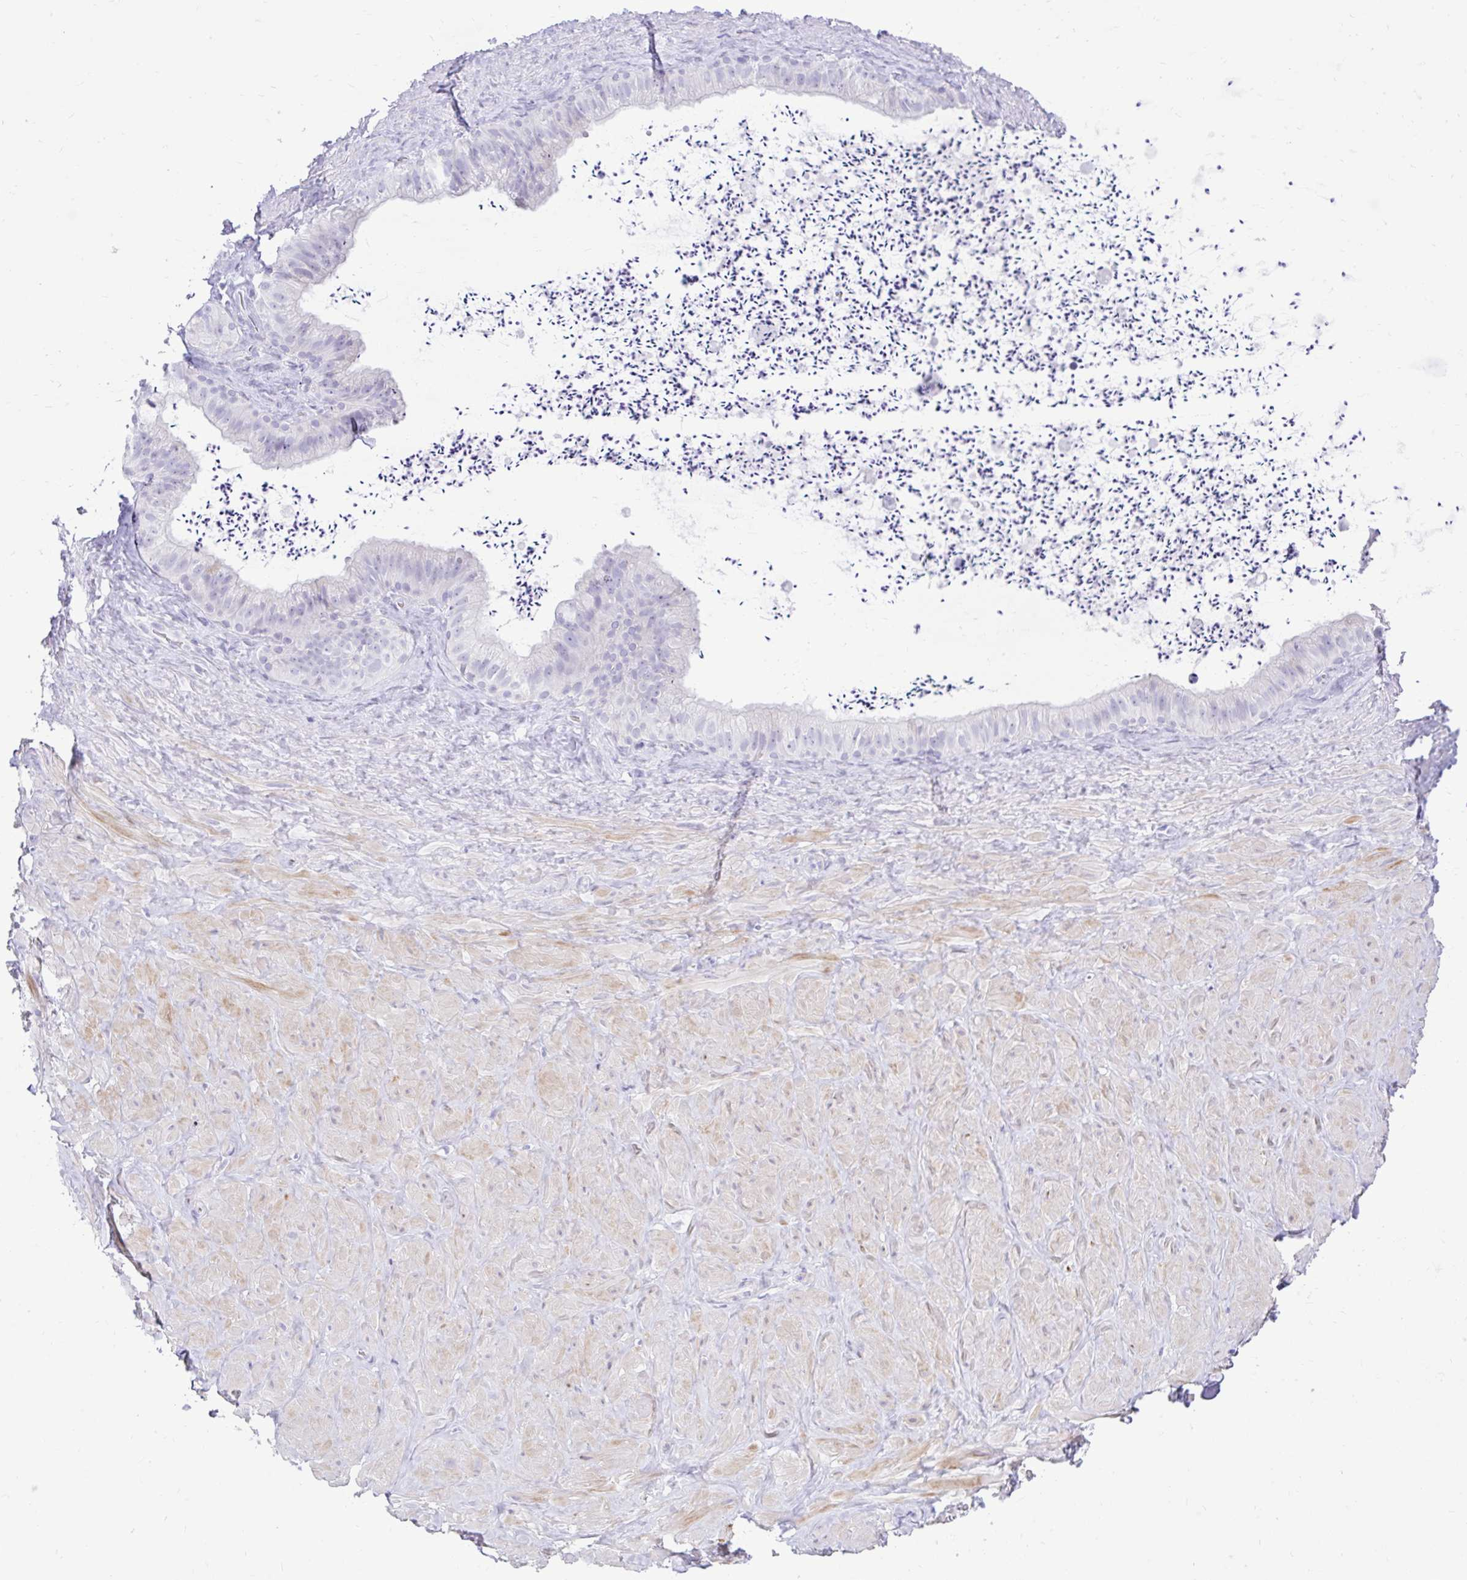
{"staining": {"intensity": "negative", "quantity": "none", "location": "none"}, "tissue": "adipose tissue", "cell_type": "Adipocytes", "image_type": "normal", "snomed": [{"axis": "morphology", "description": "Normal tissue, NOS"}, {"axis": "topography", "description": "Vascular tissue"}, {"axis": "topography", "description": "Peripheral nerve tissue"}], "caption": "This photomicrograph is of normal adipose tissue stained with IHC to label a protein in brown with the nuclei are counter-stained blue. There is no expression in adipocytes.", "gene": "NHLH2", "patient": {"sex": "male", "age": 41}}